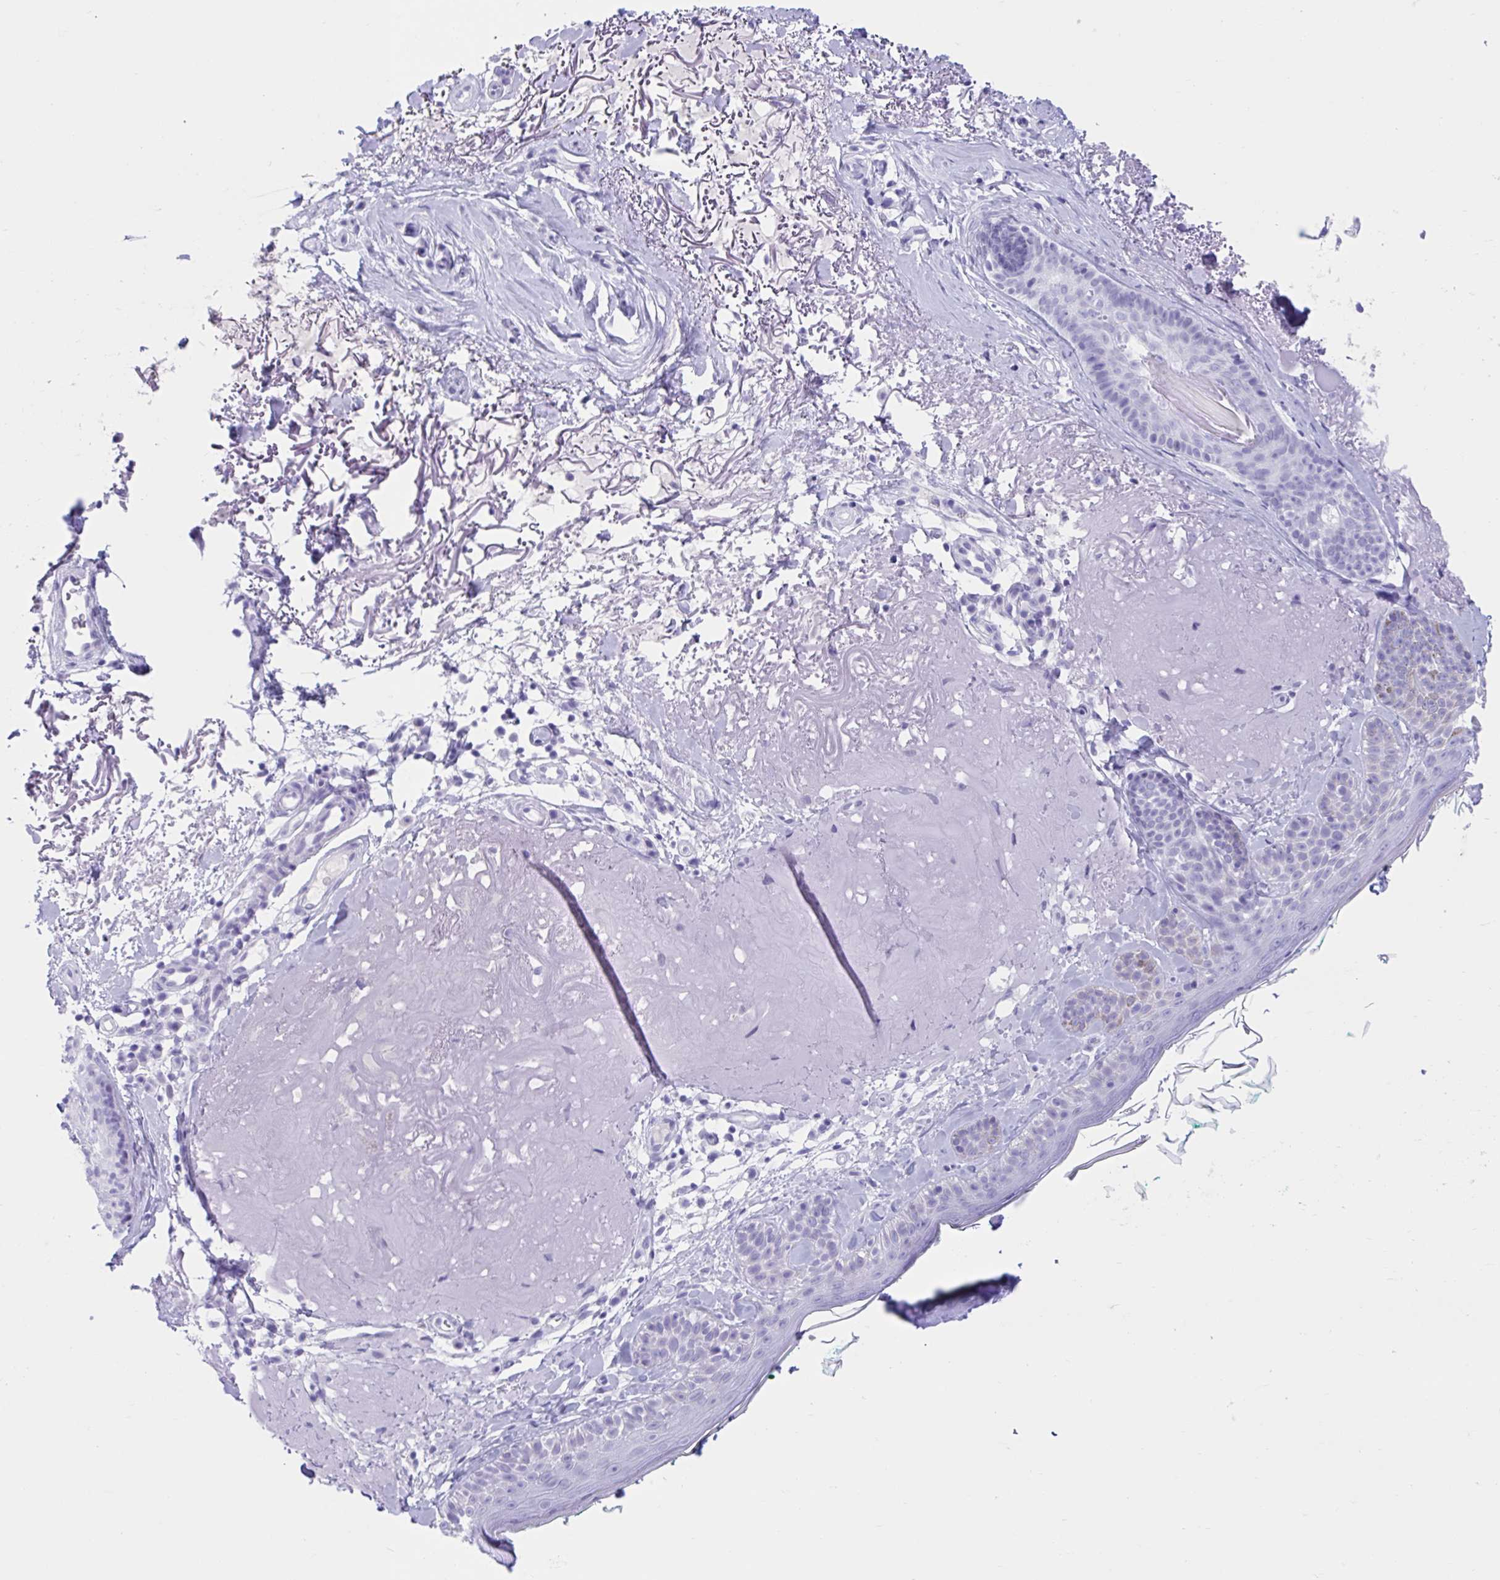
{"staining": {"intensity": "negative", "quantity": "none", "location": "none"}, "tissue": "skin", "cell_type": "Fibroblasts", "image_type": "normal", "snomed": [{"axis": "morphology", "description": "Normal tissue, NOS"}, {"axis": "topography", "description": "Skin"}], "caption": "An immunohistochemistry image of unremarkable skin is shown. There is no staining in fibroblasts of skin. The staining is performed using DAB brown chromogen with nuclei counter-stained in using hematoxylin.", "gene": "TMEM35A", "patient": {"sex": "male", "age": 73}}